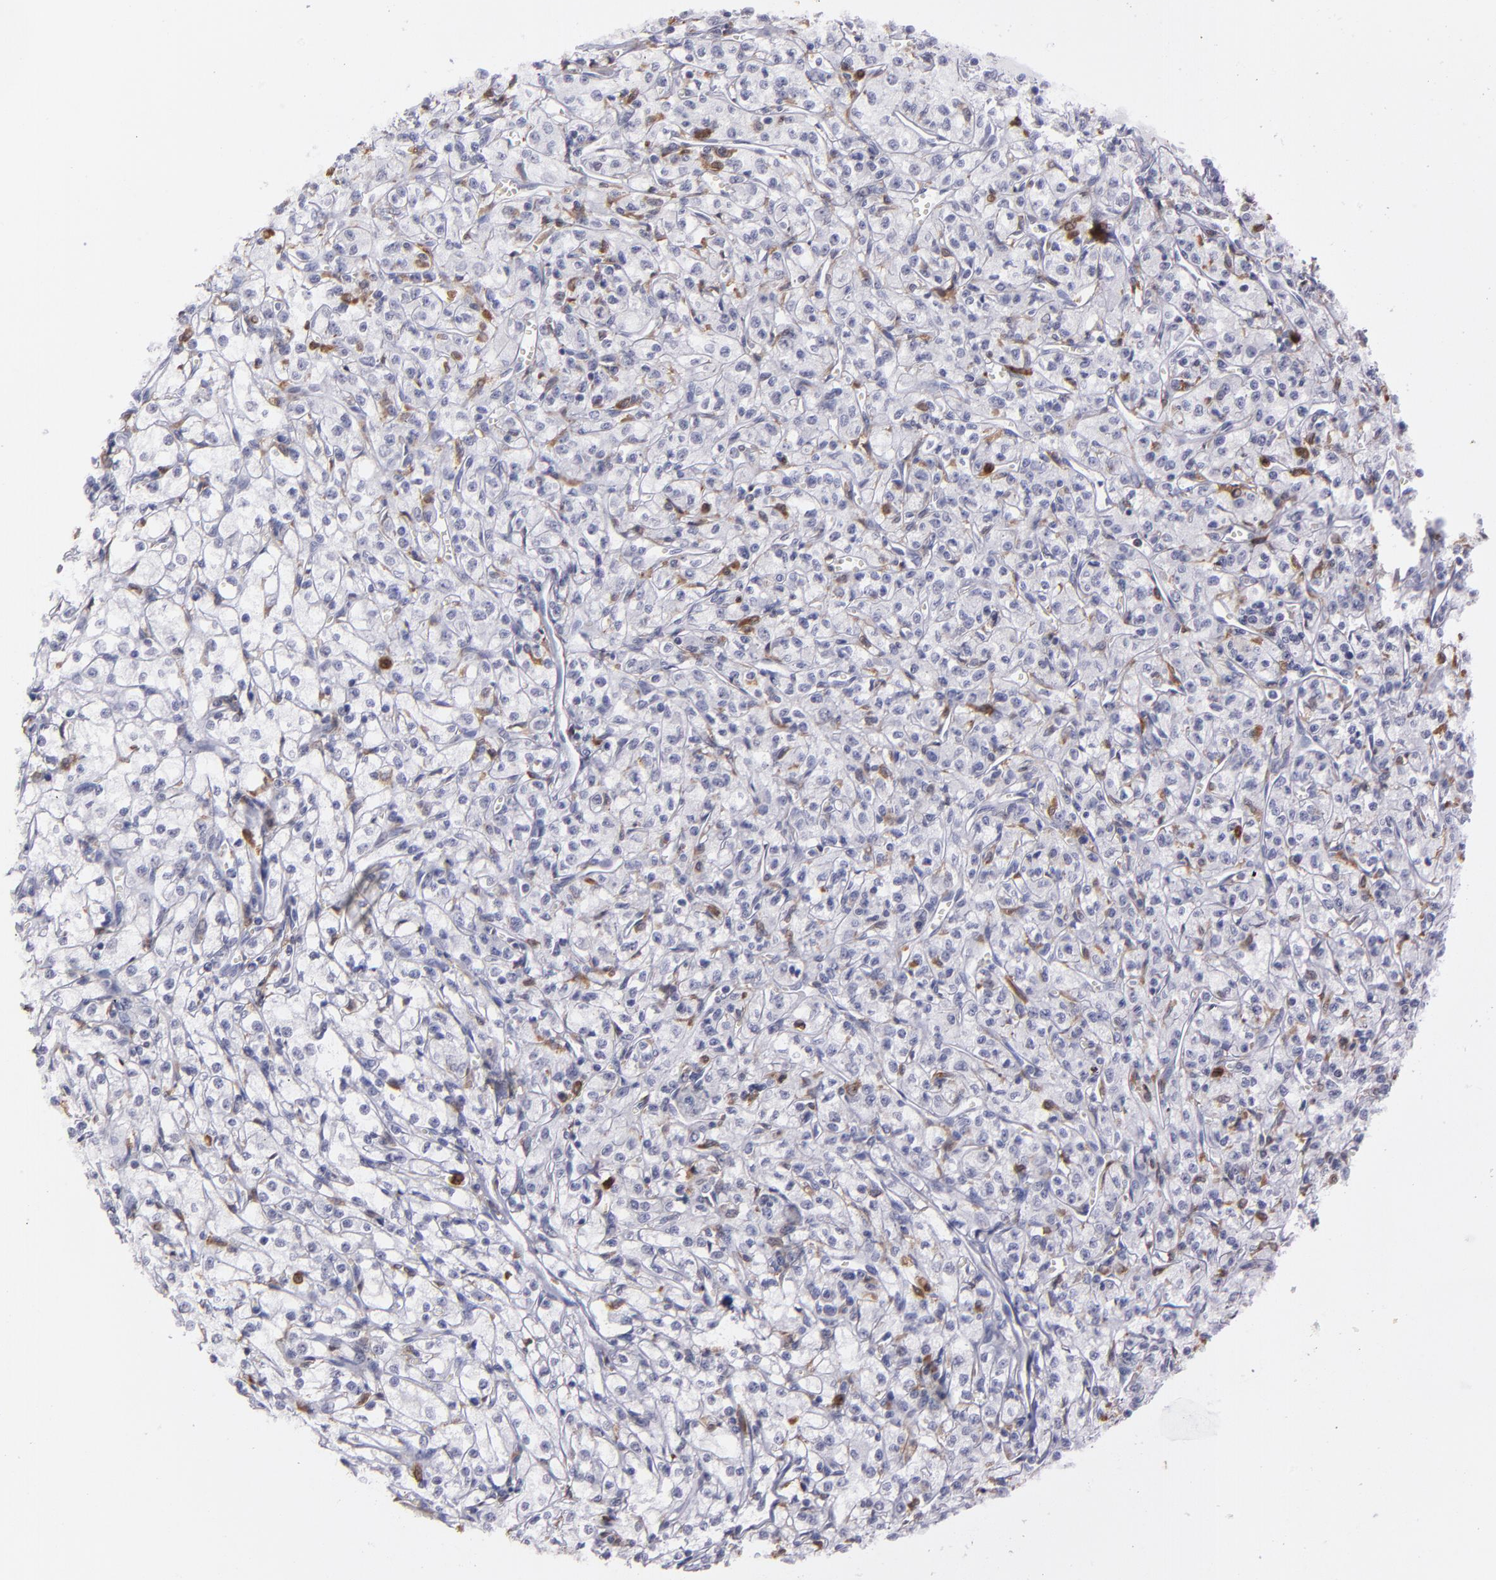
{"staining": {"intensity": "negative", "quantity": "none", "location": "none"}, "tissue": "renal cancer", "cell_type": "Tumor cells", "image_type": "cancer", "snomed": [{"axis": "morphology", "description": "Adenocarcinoma, NOS"}, {"axis": "topography", "description": "Kidney"}], "caption": "IHC image of neoplastic tissue: human adenocarcinoma (renal) stained with DAB (3,3'-diaminobenzidine) shows no significant protein expression in tumor cells.", "gene": "NCF2", "patient": {"sex": "male", "age": 61}}